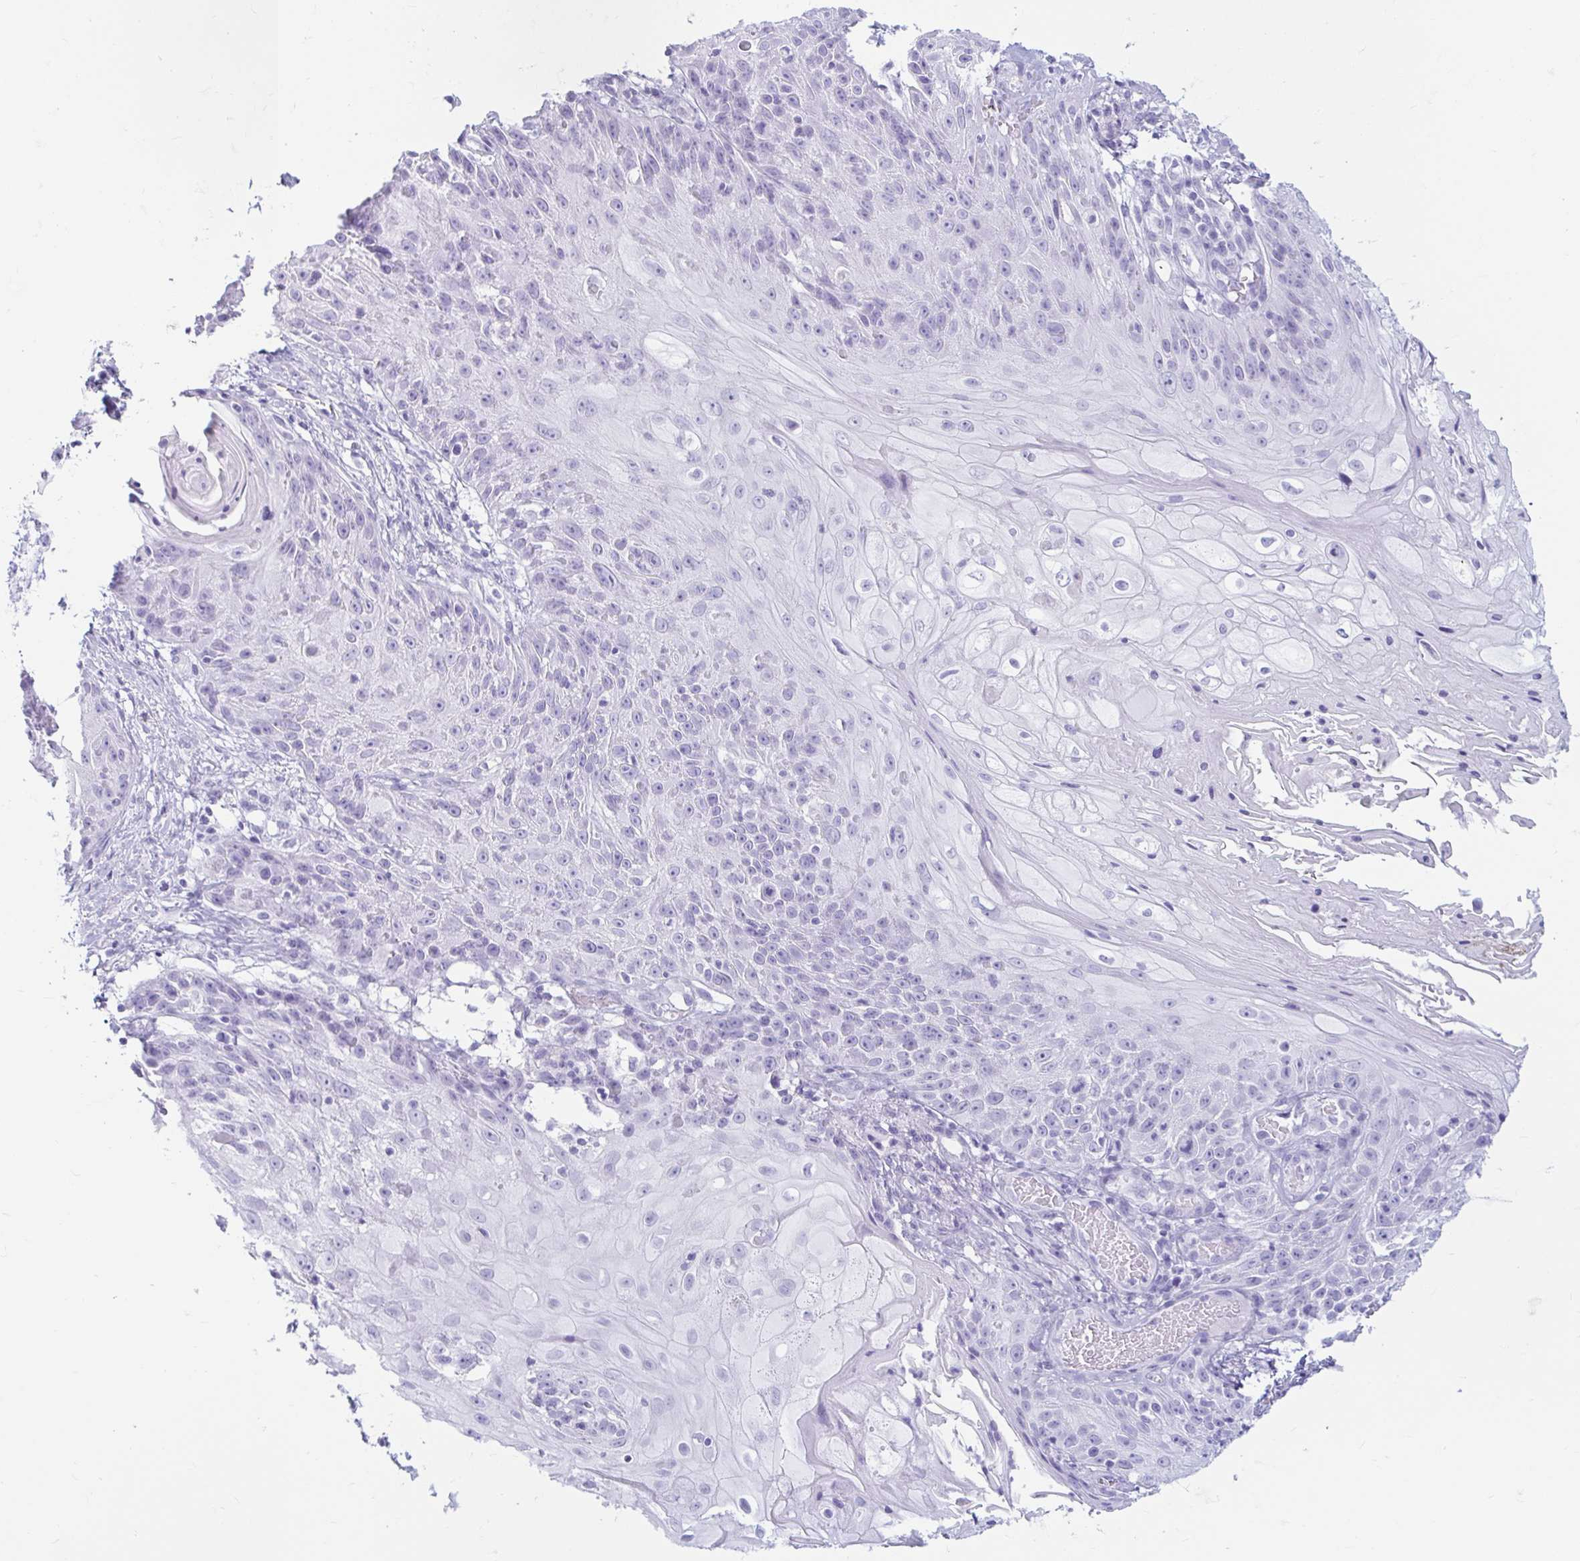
{"staining": {"intensity": "negative", "quantity": "none", "location": "none"}, "tissue": "skin cancer", "cell_type": "Tumor cells", "image_type": "cancer", "snomed": [{"axis": "morphology", "description": "Squamous cell carcinoma, NOS"}, {"axis": "topography", "description": "Skin"}, {"axis": "topography", "description": "Vulva"}], "caption": "Tumor cells show no significant protein expression in skin cancer.", "gene": "ERICH6", "patient": {"sex": "female", "age": 76}}